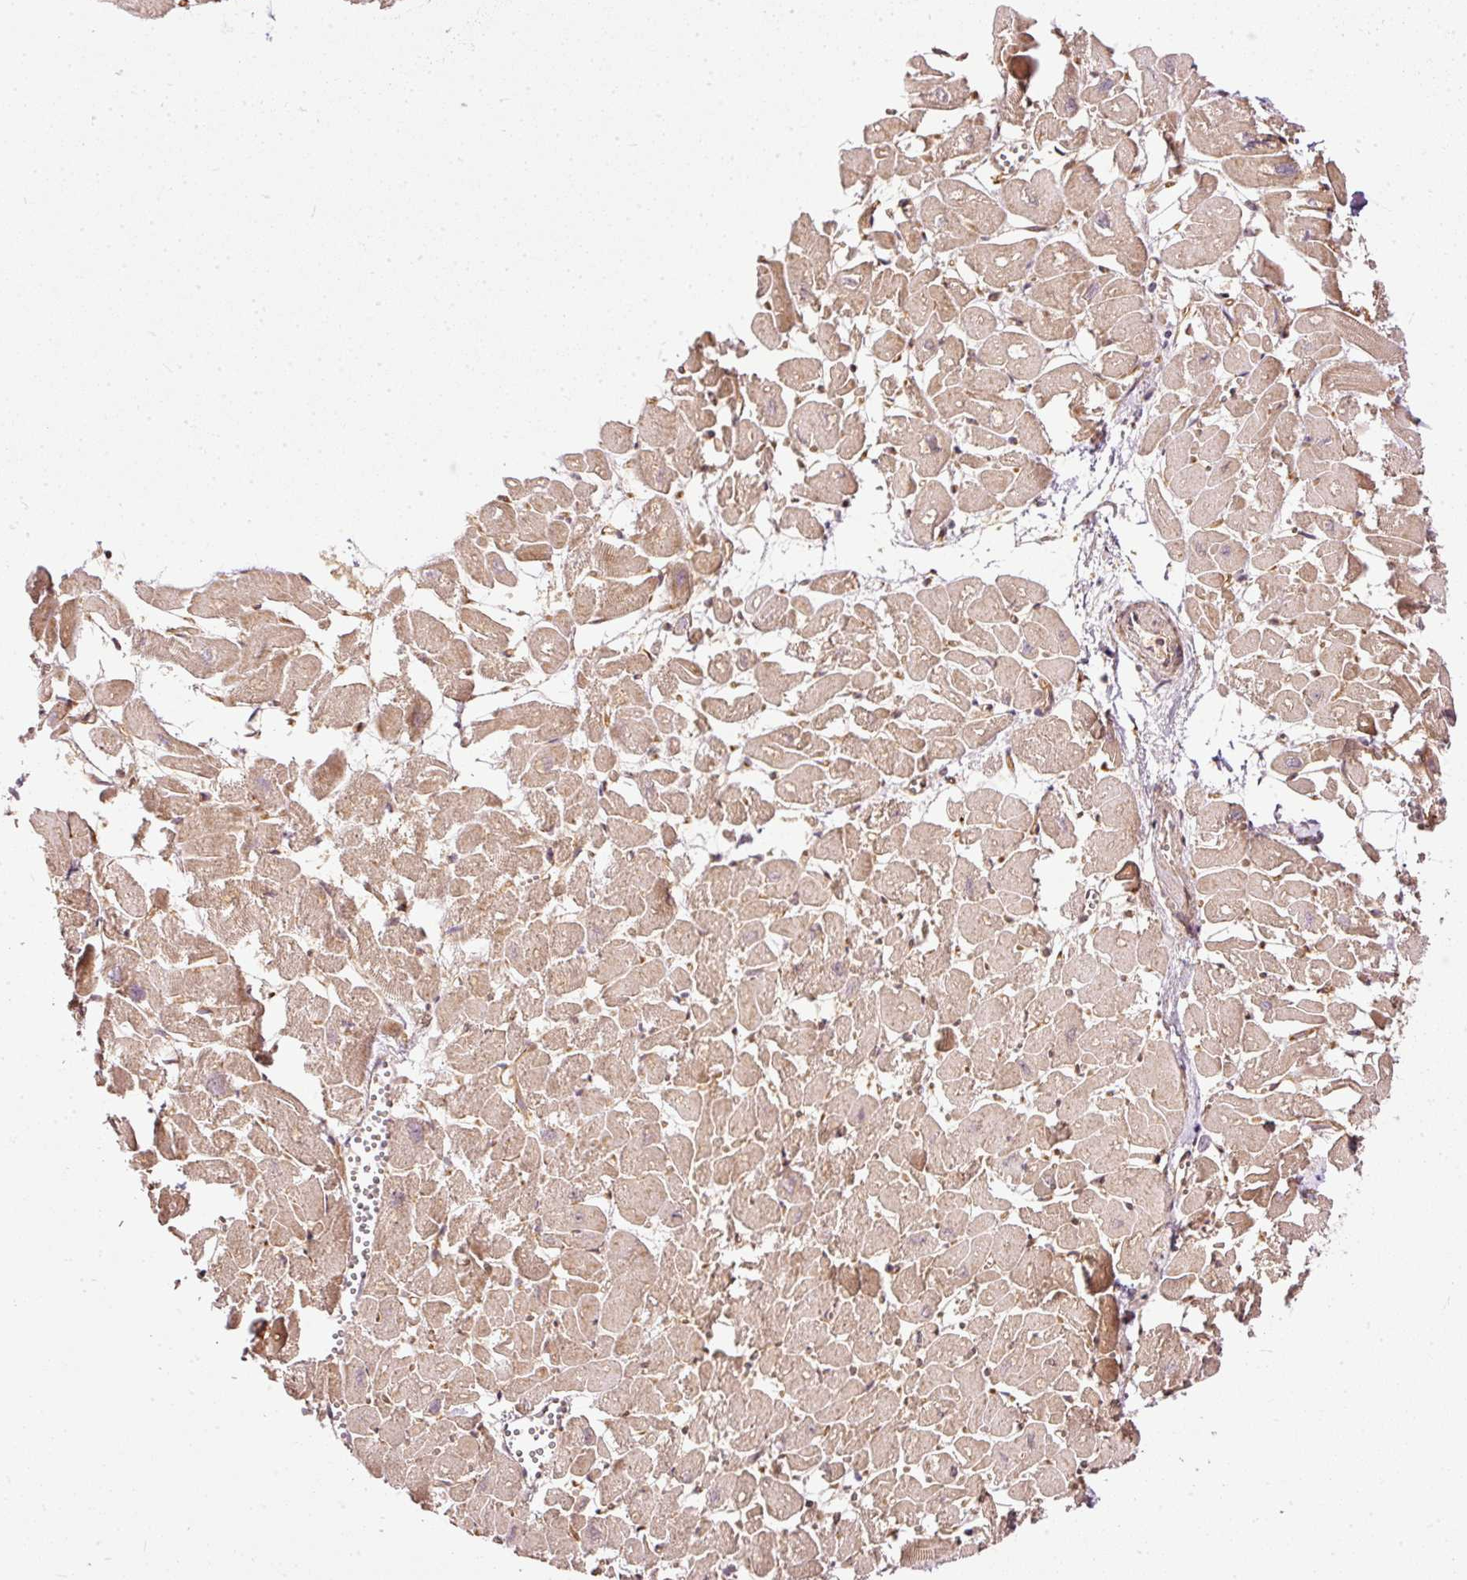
{"staining": {"intensity": "moderate", "quantity": ">75%", "location": "cytoplasmic/membranous"}, "tissue": "heart muscle", "cell_type": "Cardiomyocytes", "image_type": "normal", "snomed": [{"axis": "morphology", "description": "Normal tissue, NOS"}, {"axis": "topography", "description": "Heart"}], "caption": "Immunohistochemical staining of unremarkable heart muscle reveals moderate cytoplasmic/membranous protein staining in about >75% of cardiomyocytes.", "gene": "MIF4GD", "patient": {"sex": "male", "age": 54}}